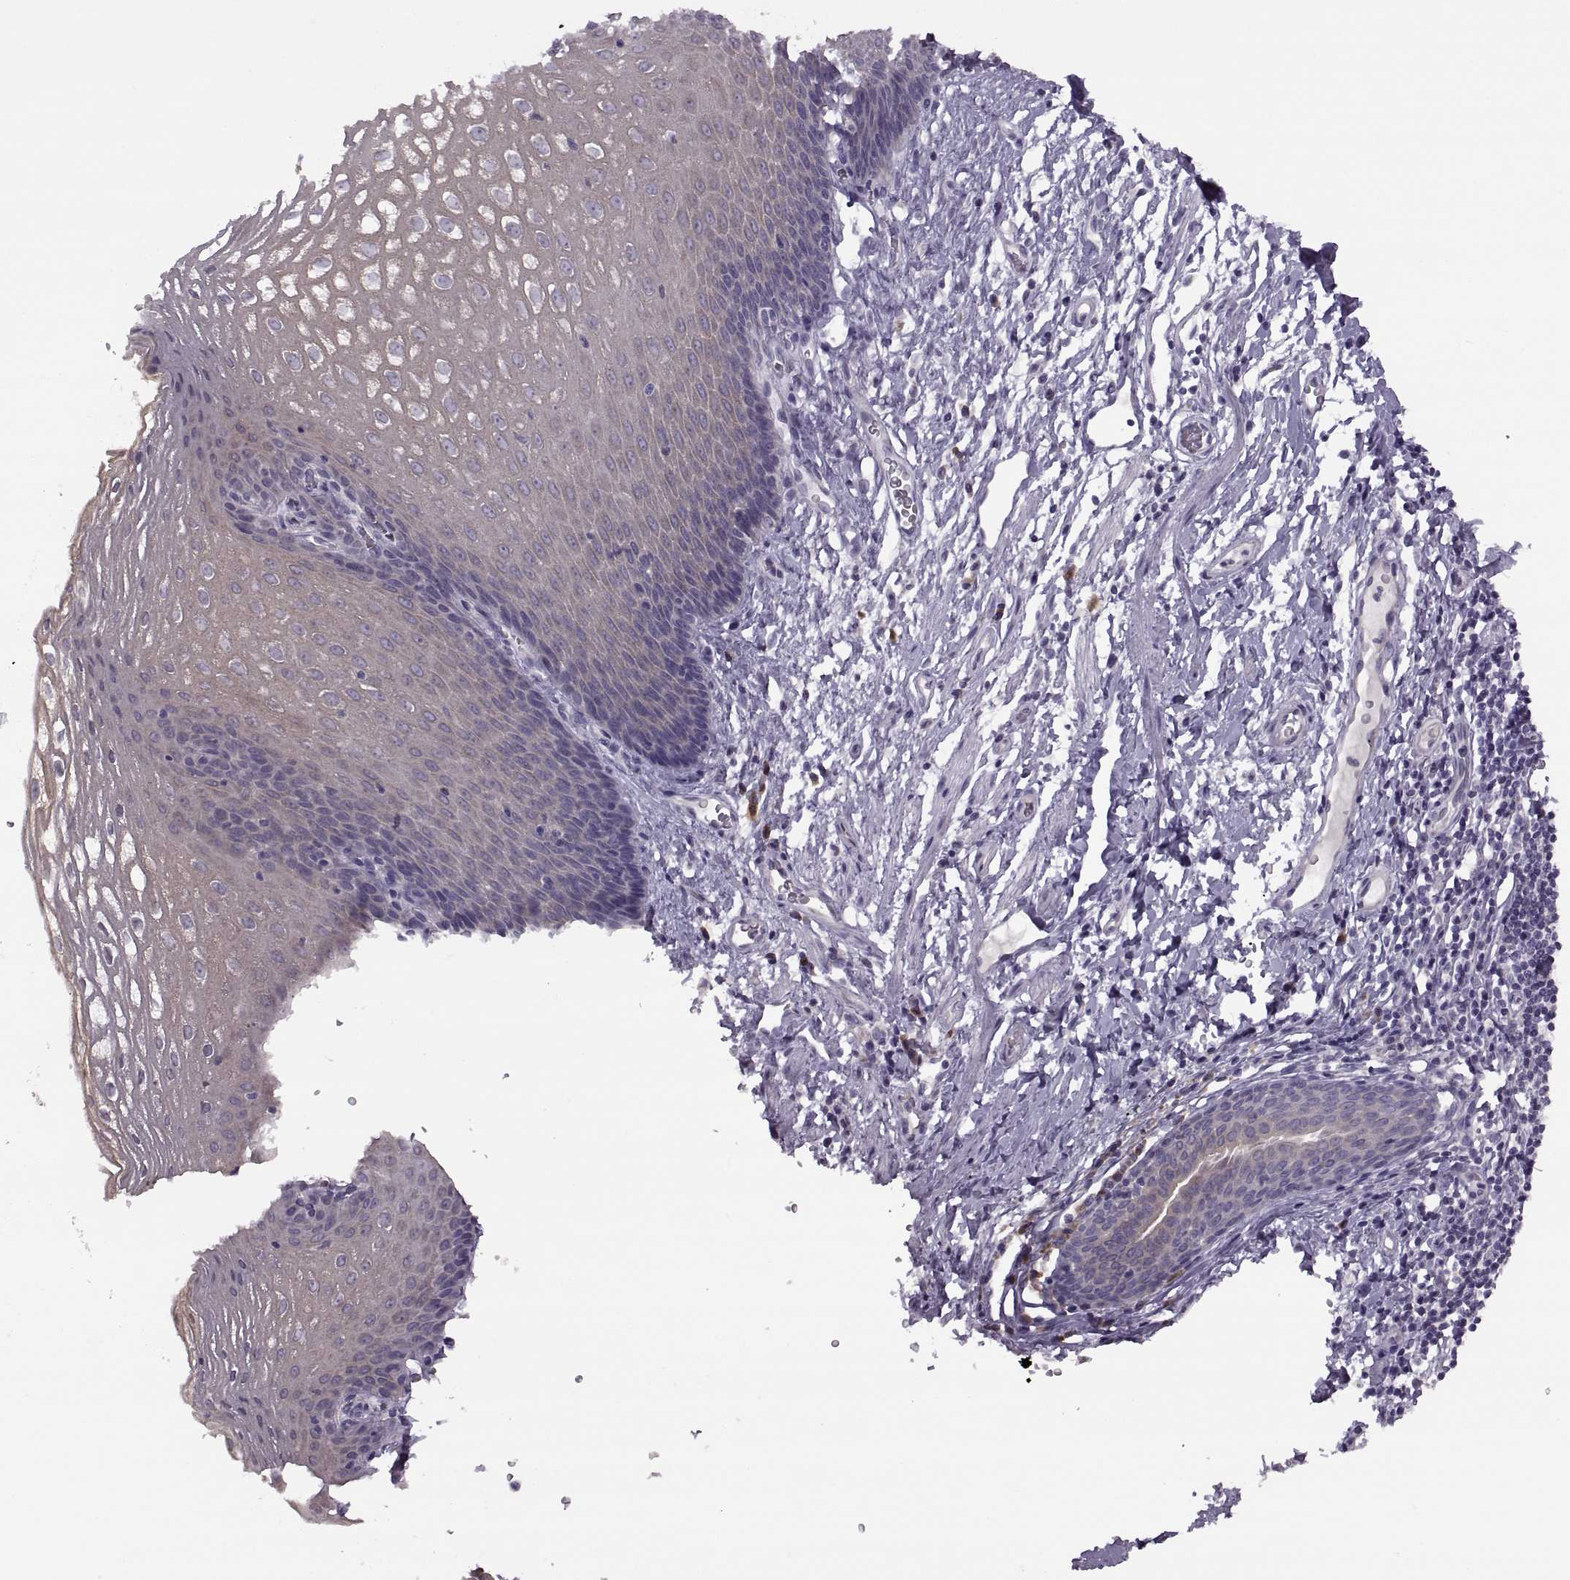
{"staining": {"intensity": "weak", "quantity": ">75%", "location": "cytoplasmic/membranous"}, "tissue": "esophagus", "cell_type": "Squamous epithelial cells", "image_type": "normal", "snomed": [{"axis": "morphology", "description": "Normal tissue, NOS"}, {"axis": "topography", "description": "Esophagus"}], "caption": "IHC image of benign esophagus: human esophagus stained using immunohistochemistry displays low levels of weak protein expression localized specifically in the cytoplasmic/membranous of squamous epithelial cells, appearing as a cytoplasmic/membranous brown color.", "gene": "H2AP", "patient": {"sex": "male", "age": 72}}